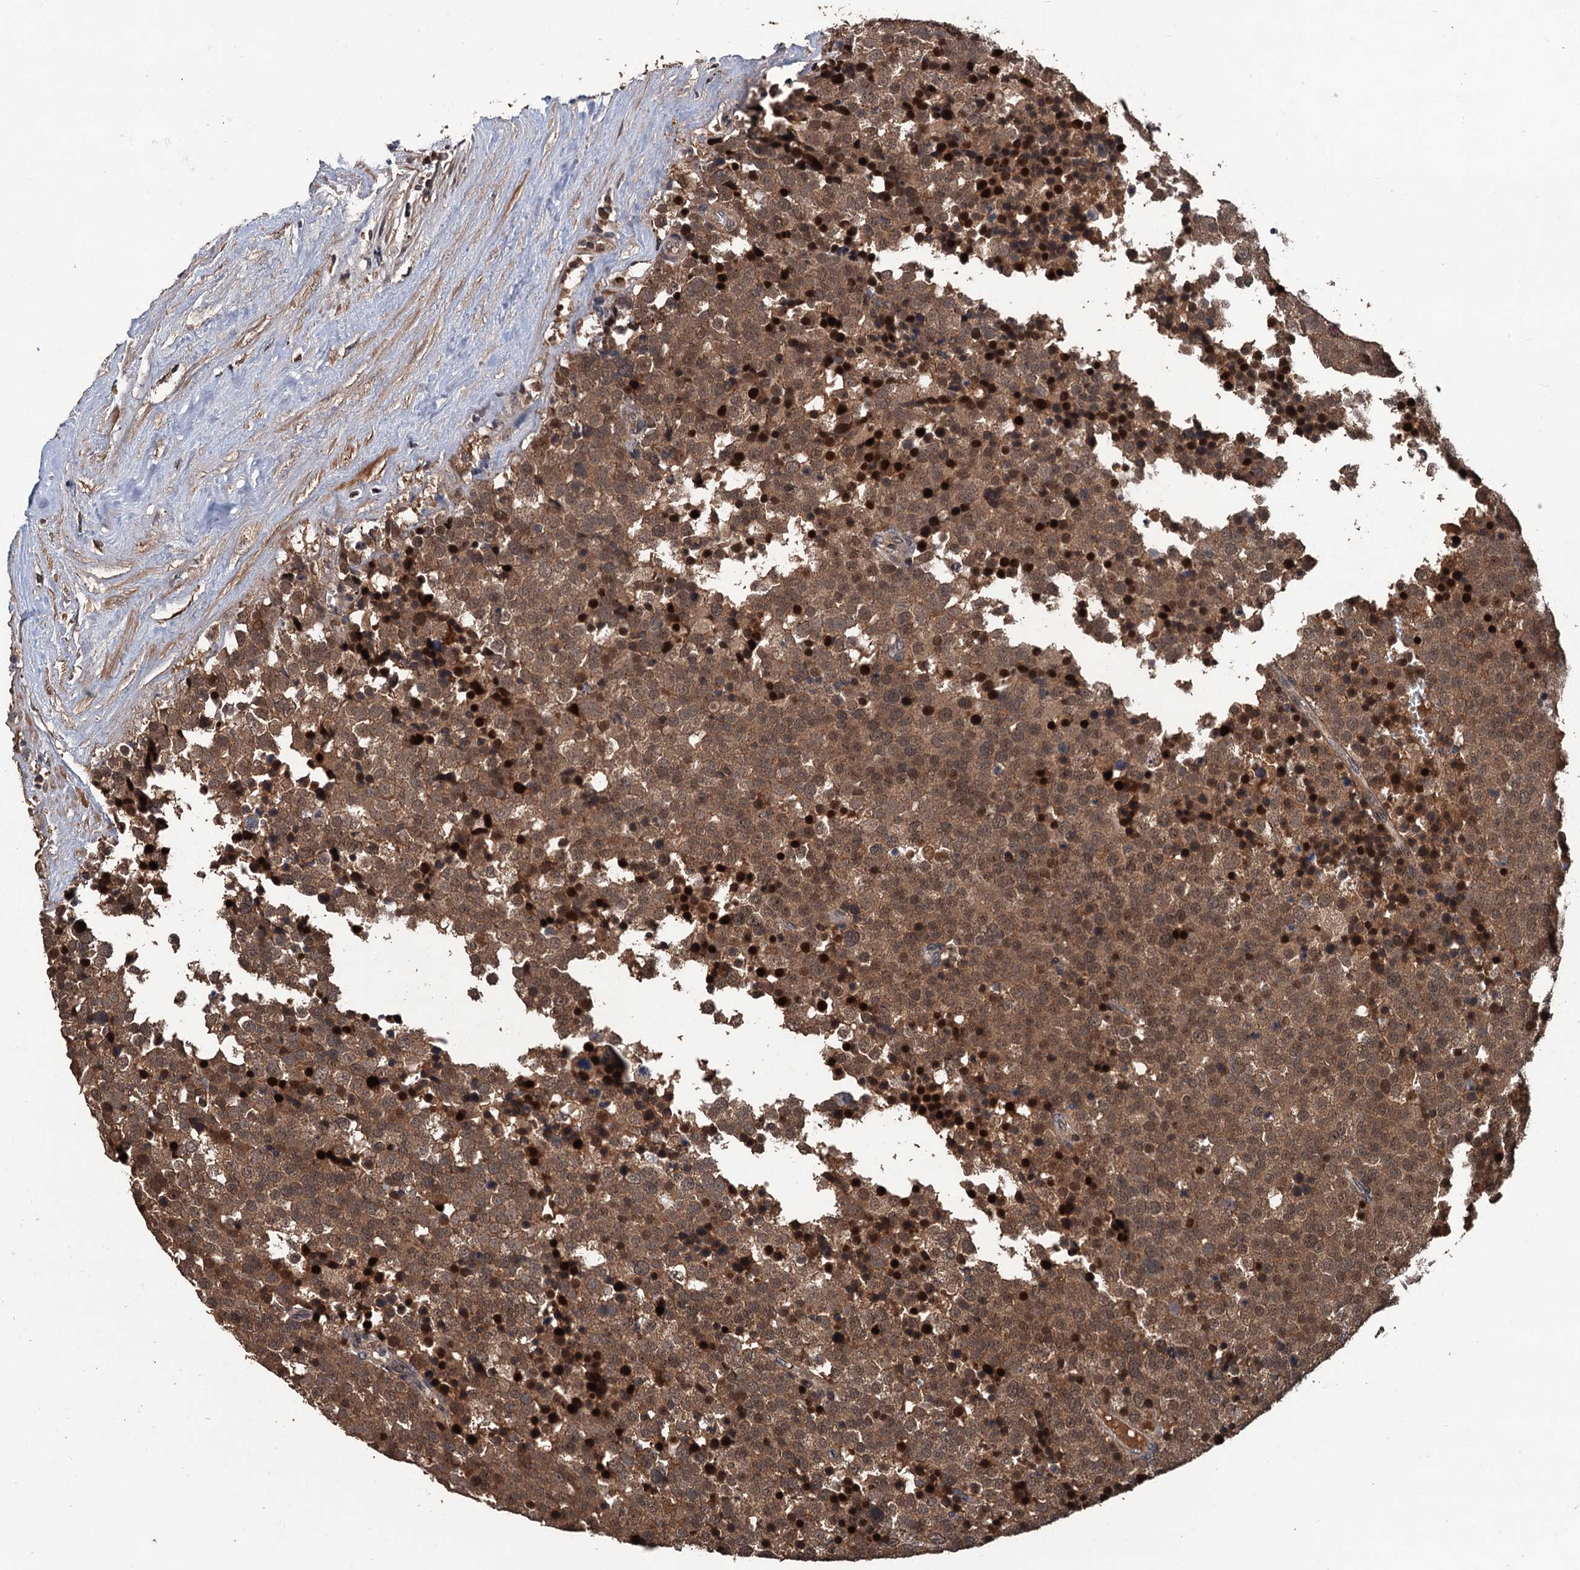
{"staining": {"intensity": "moderate", "quantity": ">75%", "location": "cytoplasmic/membranous"}, "tissue": "testis cancer", "cell_type": "Tumor cells", "image_type": "cancer", "snomed": [{"axis": "morphology", "description": "Seminoma, NOS"}, {"axis": "topography", "description": "Testis"}], "caption": "Testis cancer (seminoma) was stained to show a protein in brown. There is medium levels of moderate cytoplasmic/membranous positivity in about >75% of tumor cells. Using DAB (brown) and hematoxylin (blue) stains, captured at high magnification using brightfield microscopy.", "gene": "ZNF438", "patient": {"sex": "male", "age": 71}}